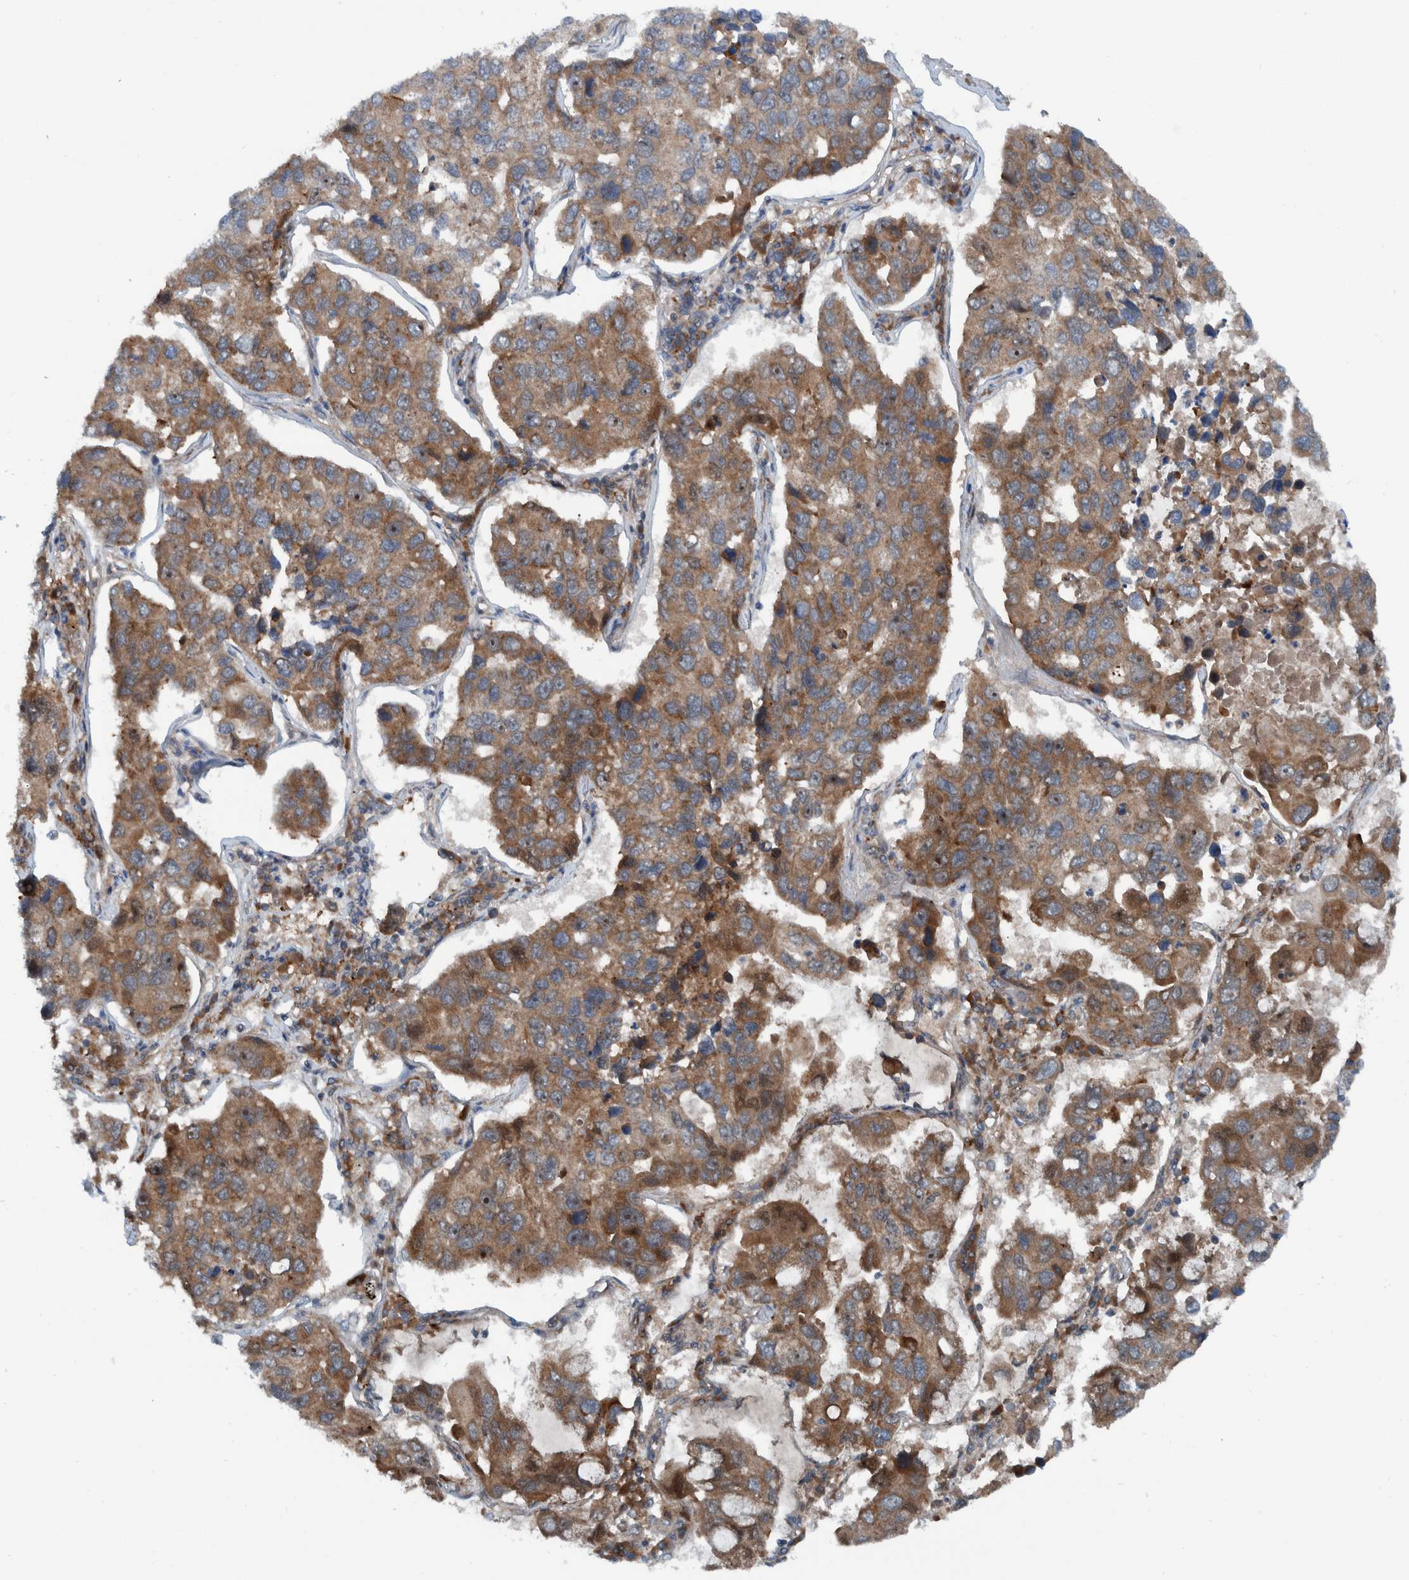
{"staining": {"intensity": "moderate", "quantity": ">75%", "location": "cytoplasmic/membranous"}, "tissue": "lung cancer", "cell_type": "Tumor cells", "image_type": "cancer", "snomed": [{"axis": "morphology", "description": "Adenocarcinoma, NOS"}, {"axis": "topography", "description": "Lung"}], "caption": "This is an image of immunohistochemistry (IHC) staining of lung cancer, which shows moderate positivity in the cytoplasmic/membranous of tumor cells.", "gene": "CUEDC1", "patient": {"sex": "male", "age": 64}}